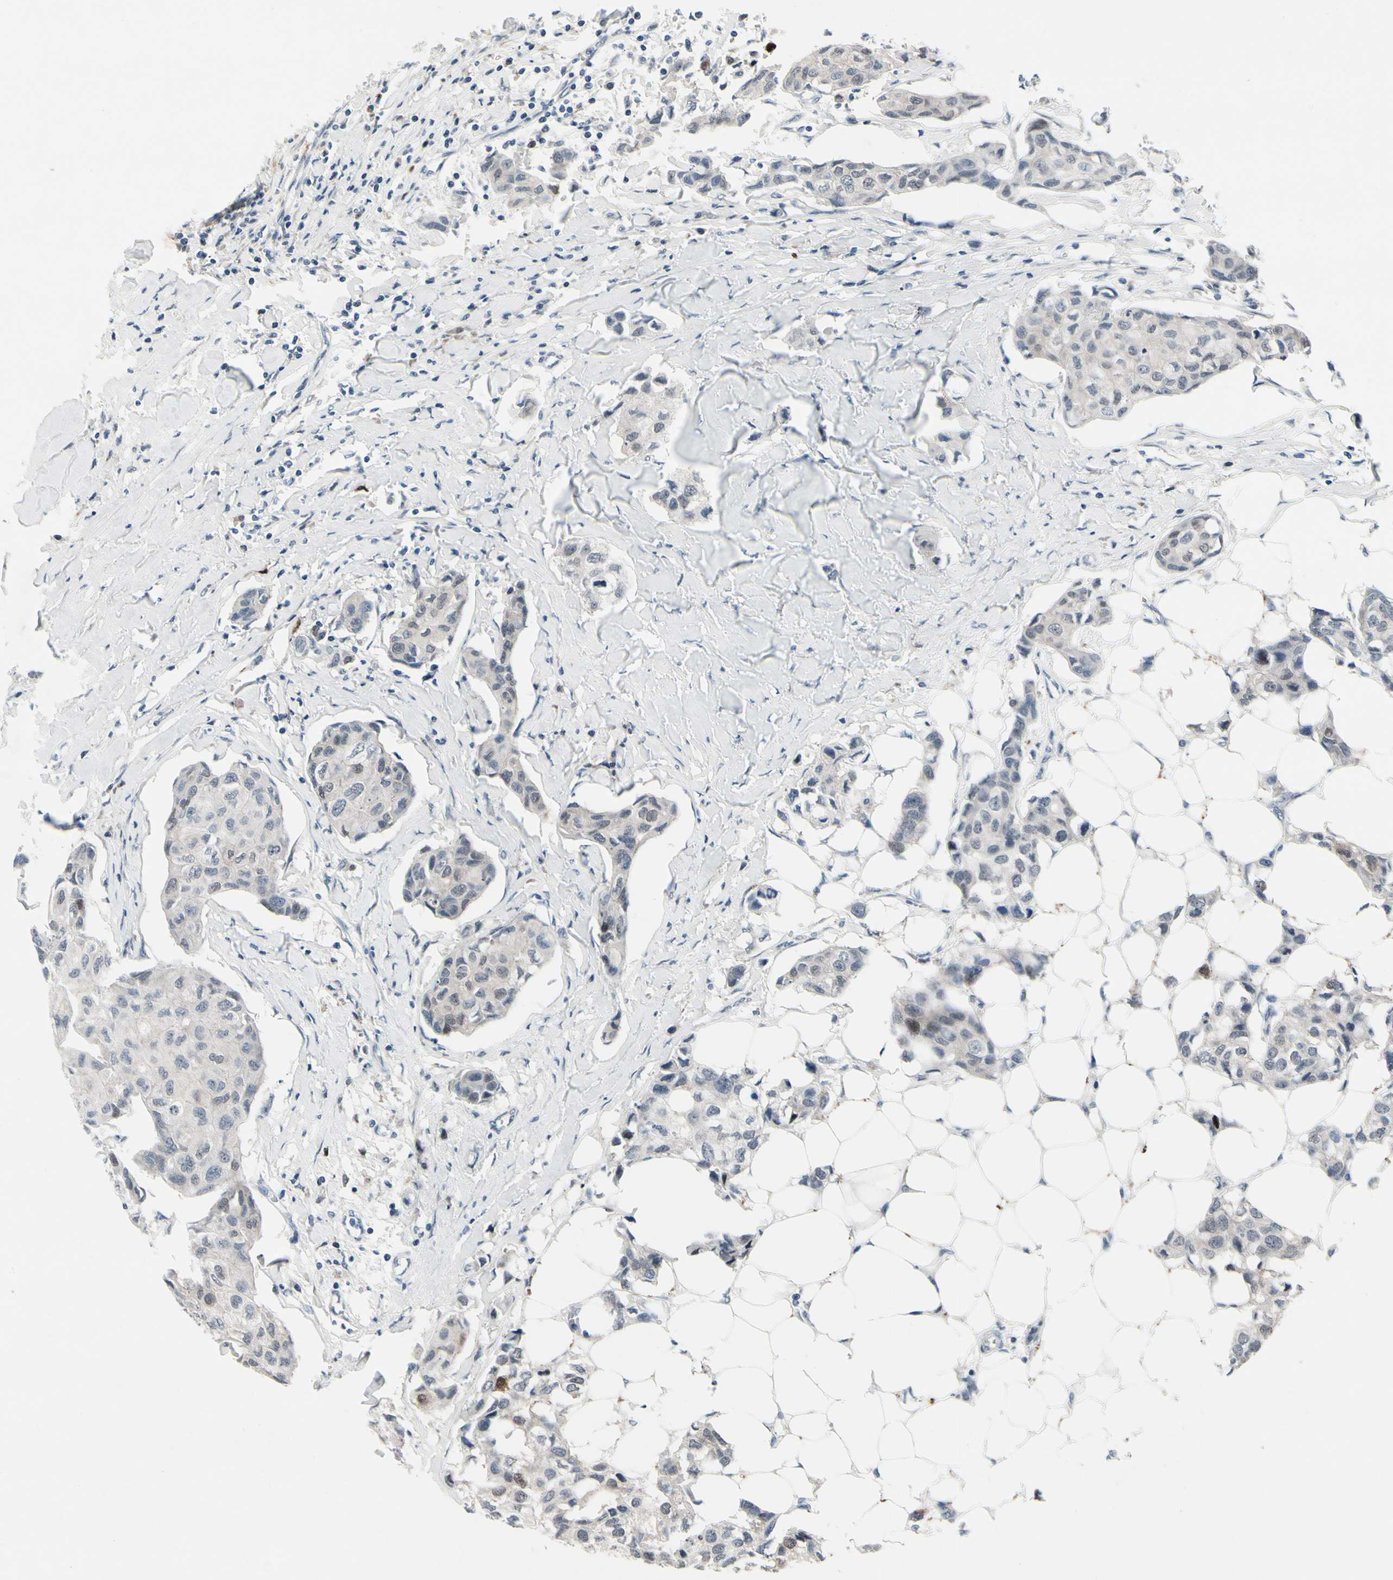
{"staining": {"intensity": "weak", "quantity": "<25%", "location": "cytoplasmic/membranous,nuclear"}, "tissue": "breast cancer", "cell_type": "Tumor cells", "image_type": "cancer", "snomed": [{"axis": "morphology", "description": "Duct carcinoma"}, {"axis": "topography", "description": "Breast"}], "caption": "Tumor cells are negative for brown protein staining in intraductal carcinoma (breast).", "gene": "TXN", "patient": {"sex": "female", "age": 80}}